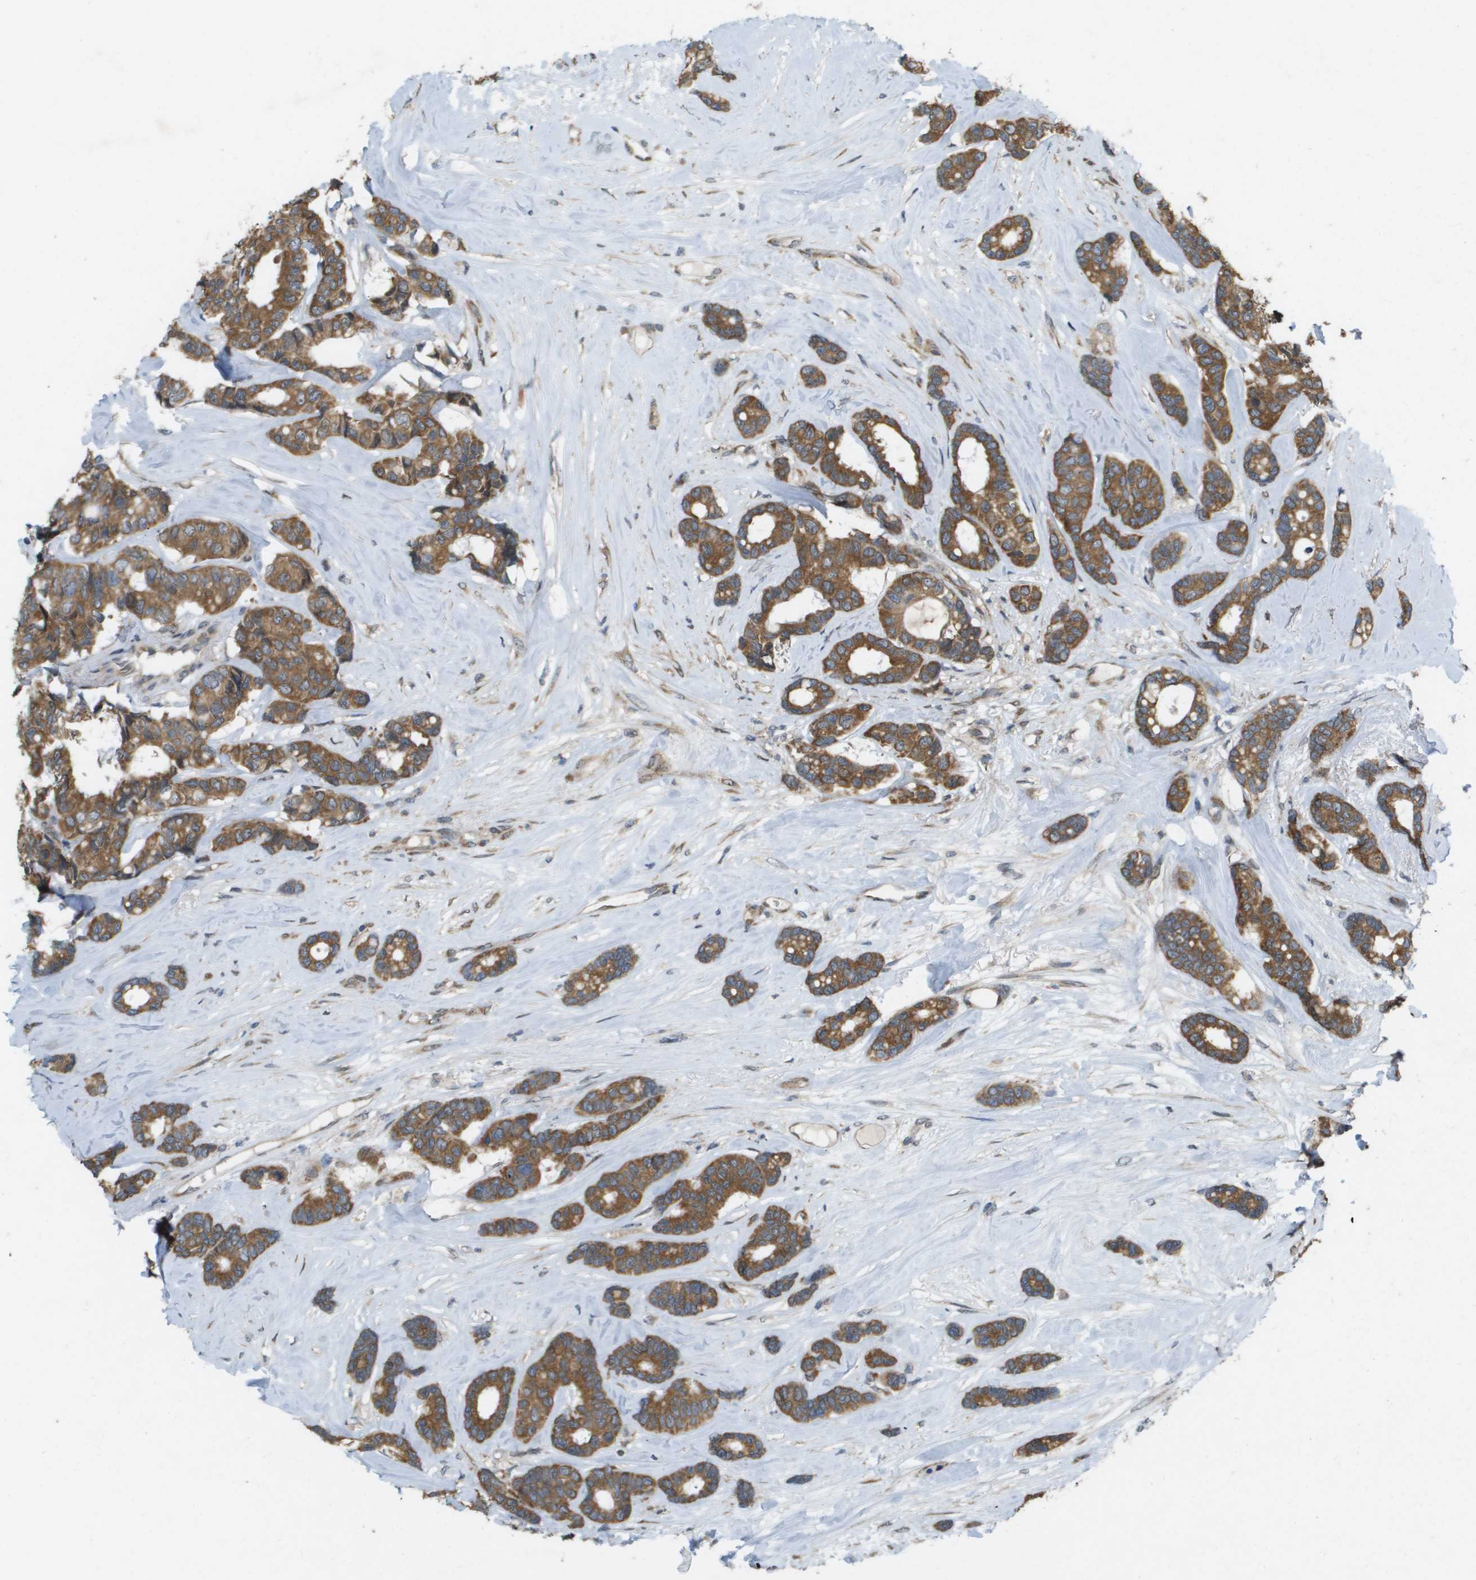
{"staining": {"intensity": "moderate", "quantity": ">75%", "location": "cytoplasmic/membranous"}, "tissue": "breast cancer", "cell_type": "Tumor cells", "image_type": "cancer", "snomed": [{"axis": "morphology", "description": "Duct carcinoma"}, {"axis": "topography", "description": "Breast"}], "caption": "Immunohistochemistry (DAB) staining of breast infiltrating ductal carcinoma demonstrates moderate cytoplasmic/membranous protein expression in about >75% of tumor cells.", "gene": "IFNLR1", "patient": {"sex": "female", "age": 87}}